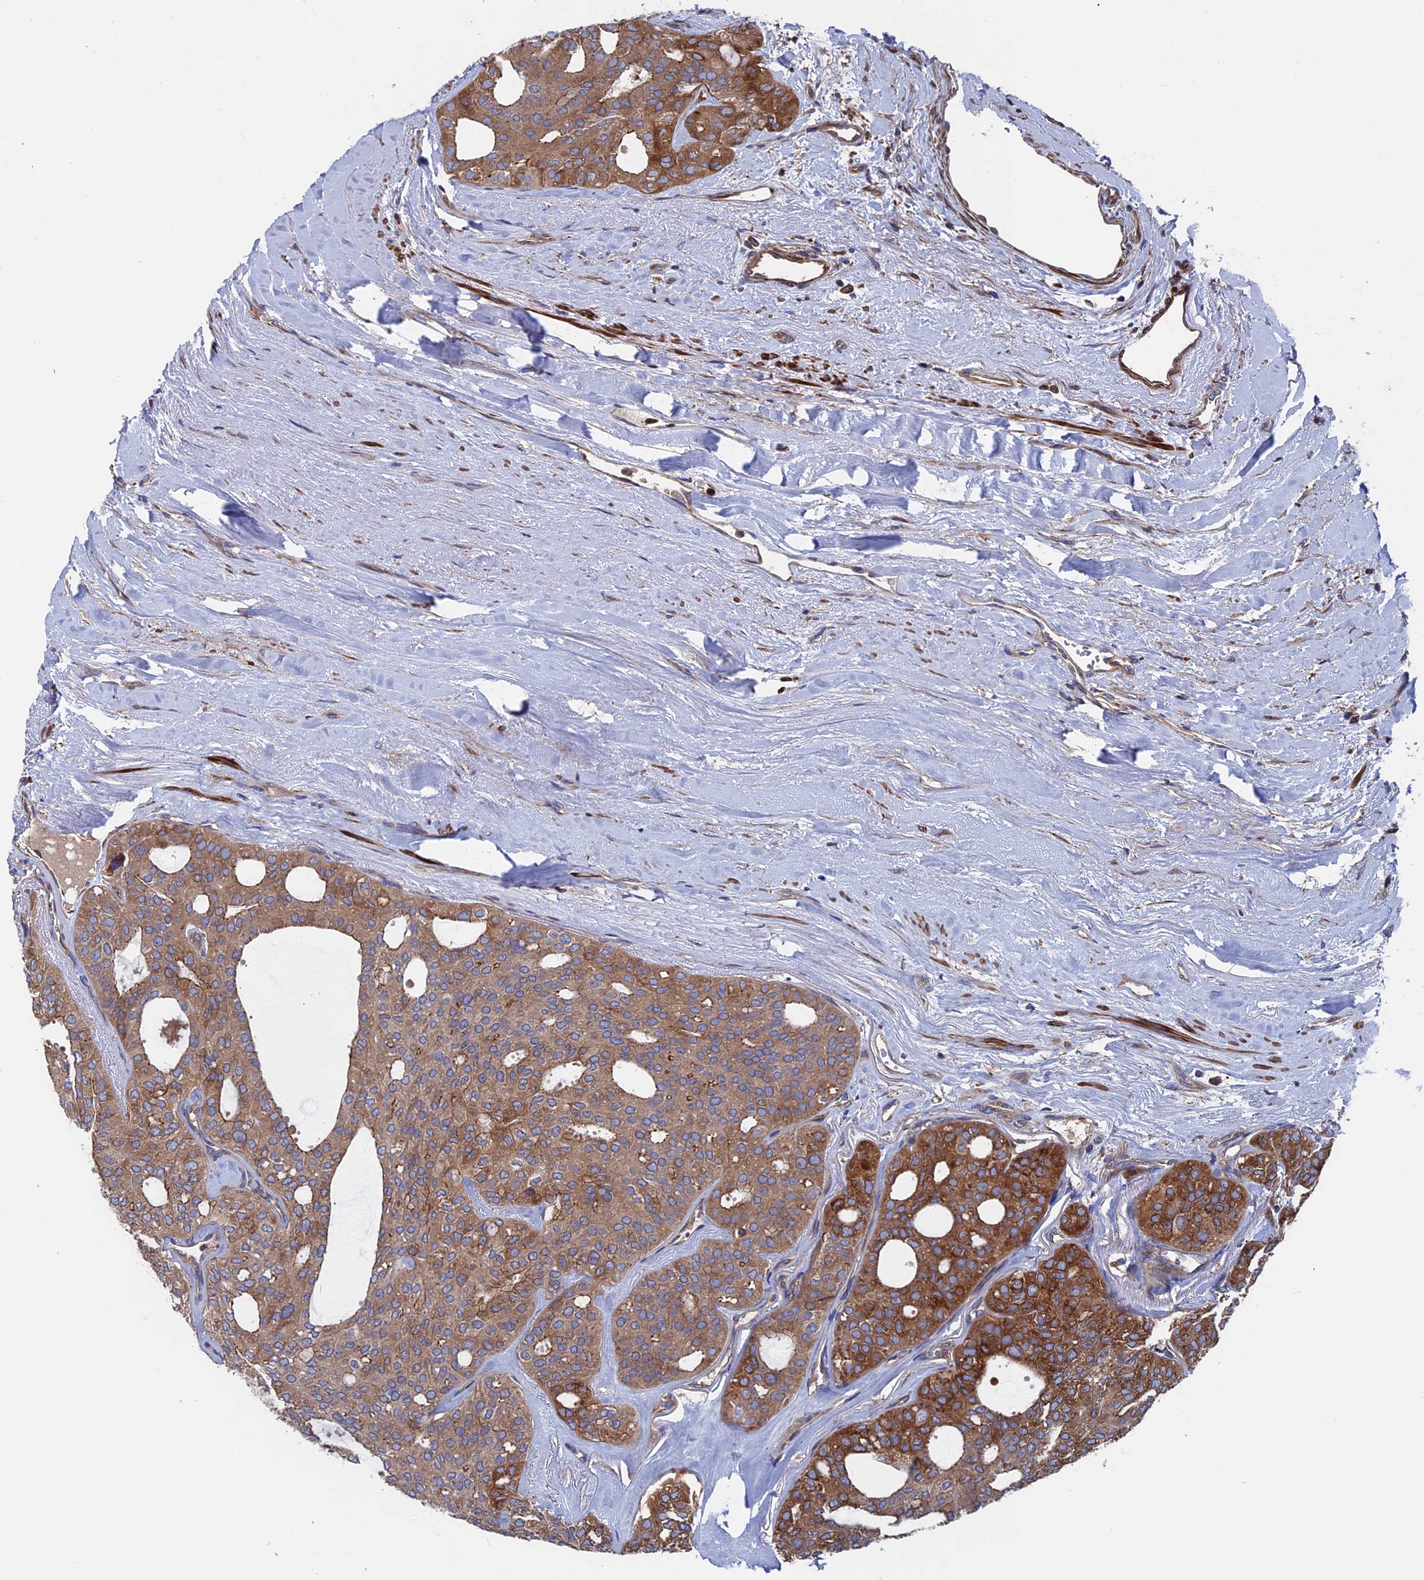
{"staining": {"intensity": "moderate", "quantity": ">75%", "location": "cytoplasmic/membranous"}, "tissue": "thyroid cancer", "cell_type": "Tumor cells", "image_type": "cancer", "snomed": [{"axis": "morphology", "description": "Follicular adenoma carcinoma, NOS"}, {"axis": "topography", "description": "Thyroid gland"}], "caption": "Tumor cells reveal medium levels of moderate cytoplasmic/membranous staining in approximately >75% of cells in thyroid follicular adenoma carcinoma.", "gene": "DNAJC3", "patient": {"sex": "male", "age": 75}}